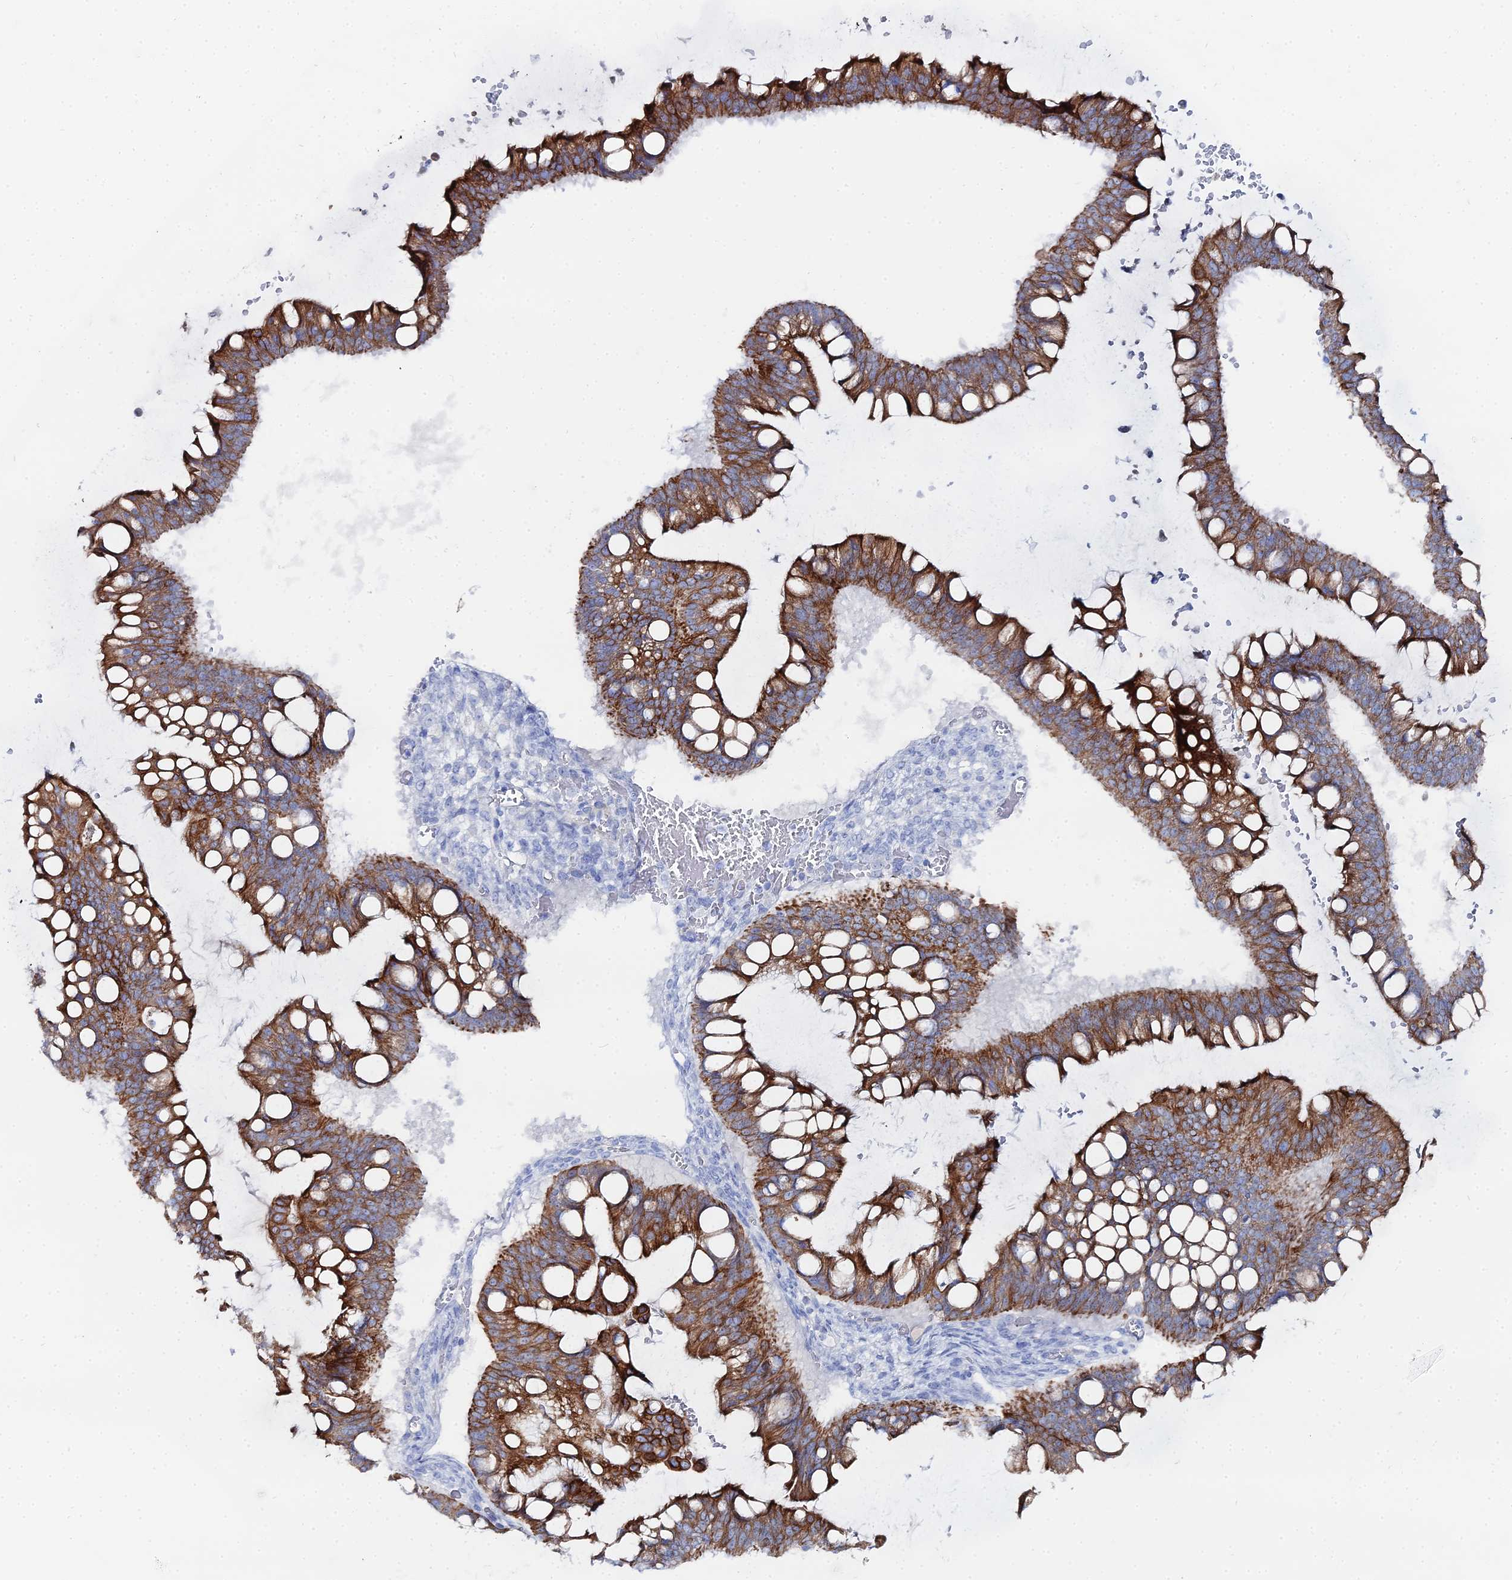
{"staining": {"intensity": "strong", "quantity": ">75%", "location": "cytoplasmic/membranous"}, "tissue": "ovarian cancer", "cell_type": "Tumor cells", "image_type": "cancer", "snomed": [{"axis": "morphology", "description": "Cystadenocarcinoma, mucinous, NOS"}, {"axis": "topography", "description": "Ovary"}], "caption": "The histopathology image displays a brown stain indicating the presence of a protein in the cytoplasmic/membranous of tumor cells in mucinous cystadenocarcinoma (ovarian).", "gene": "DHX34", "patient": {"sex": "female", "age": 73}}